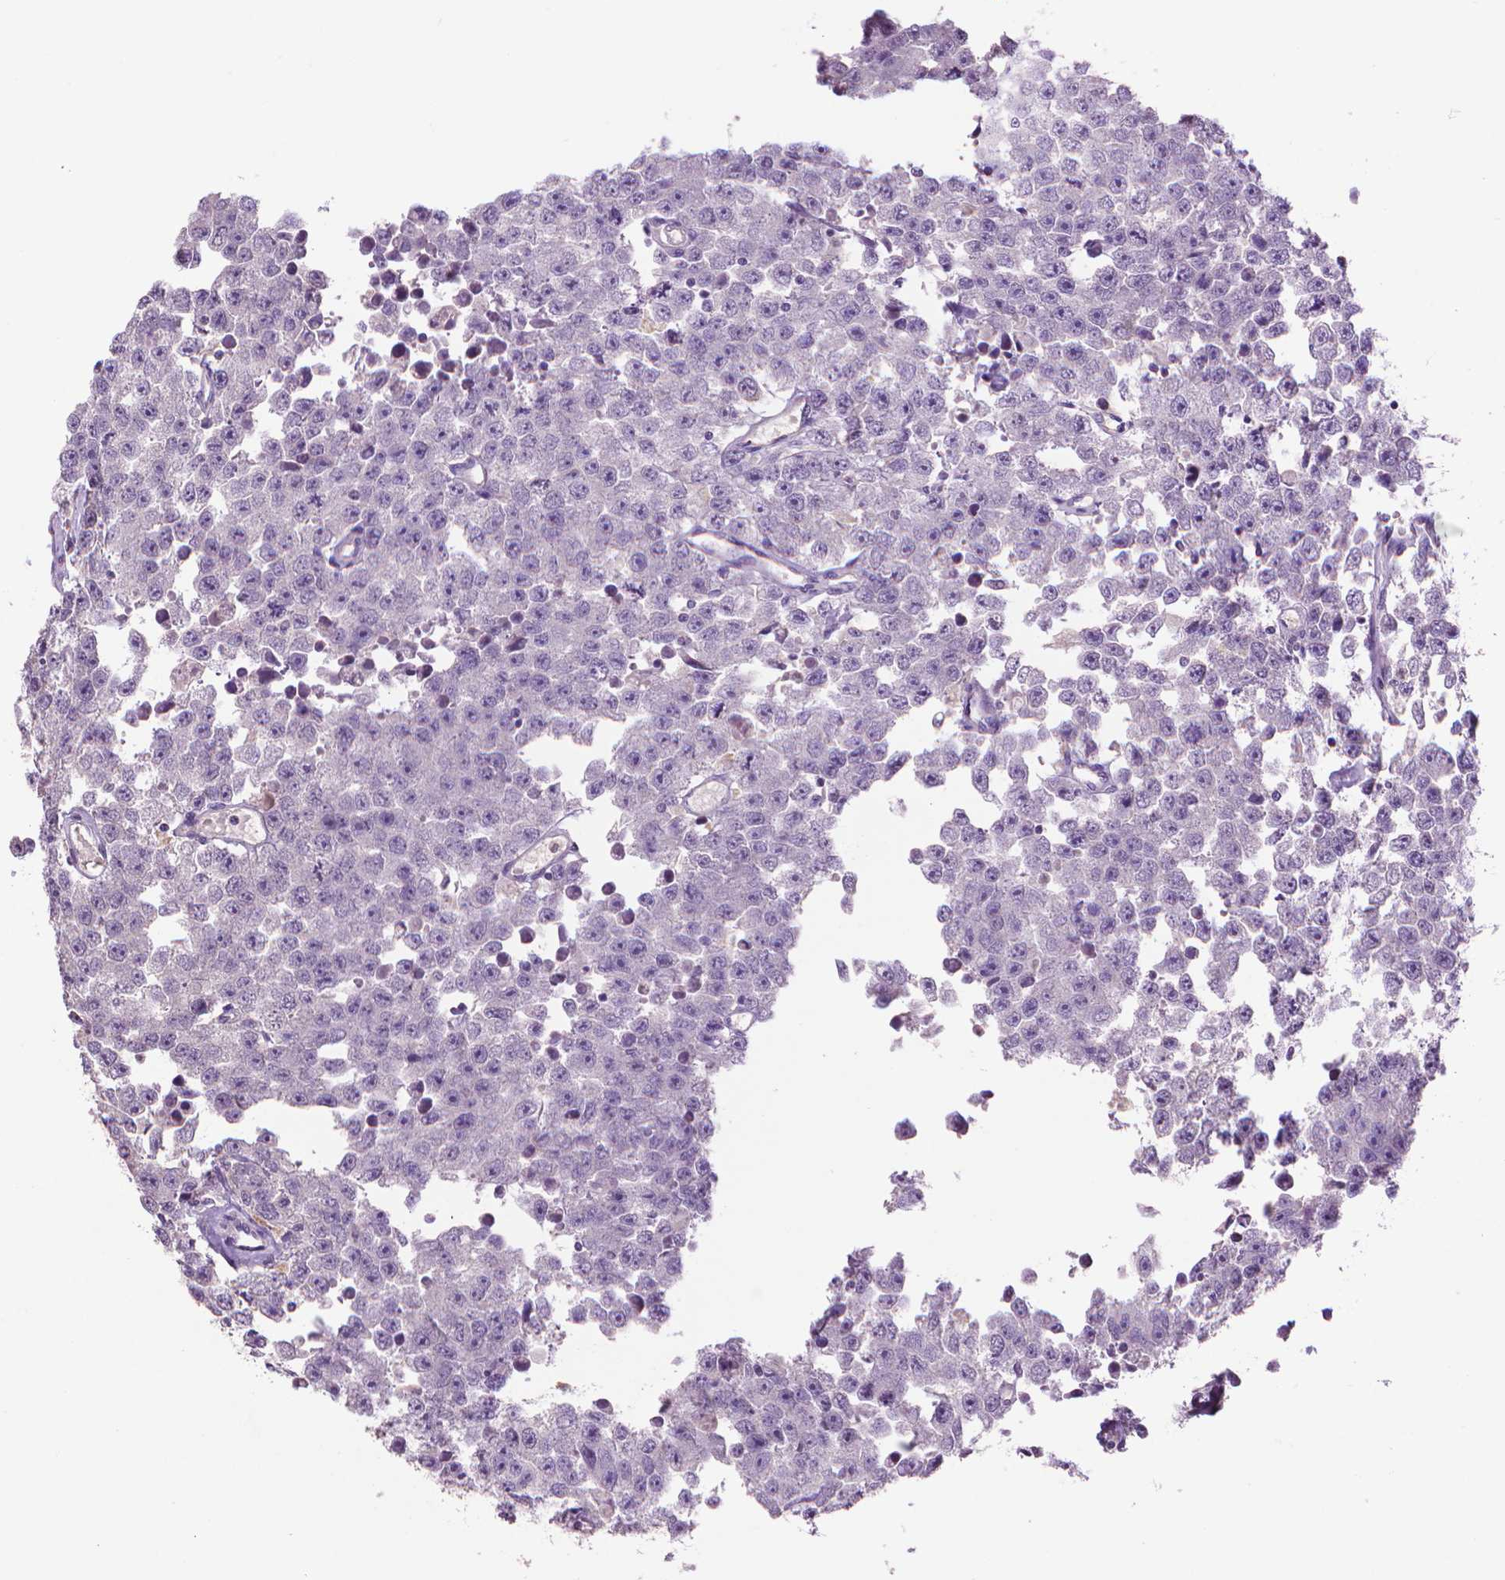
{"staining": {"intensity": "negative", "quantity": "none", "location": "none"}, "tissue": "testis cancer", "cell_type": "Tumor cells", "image_type": "cancer", "snomed": [{"axis": "morphology", "description": "Seminoma, NOS"}, {"axis": "topography", "description": "Testis"}], "caption": "Immunohistochemistry (IHC) histopathology image of testis cancer (seminoma) stained for a protein (brown), which reveals no expression in tumor cells.", "gene": "CDKN2D", "patient": {"sex": "male", "age": 52}}